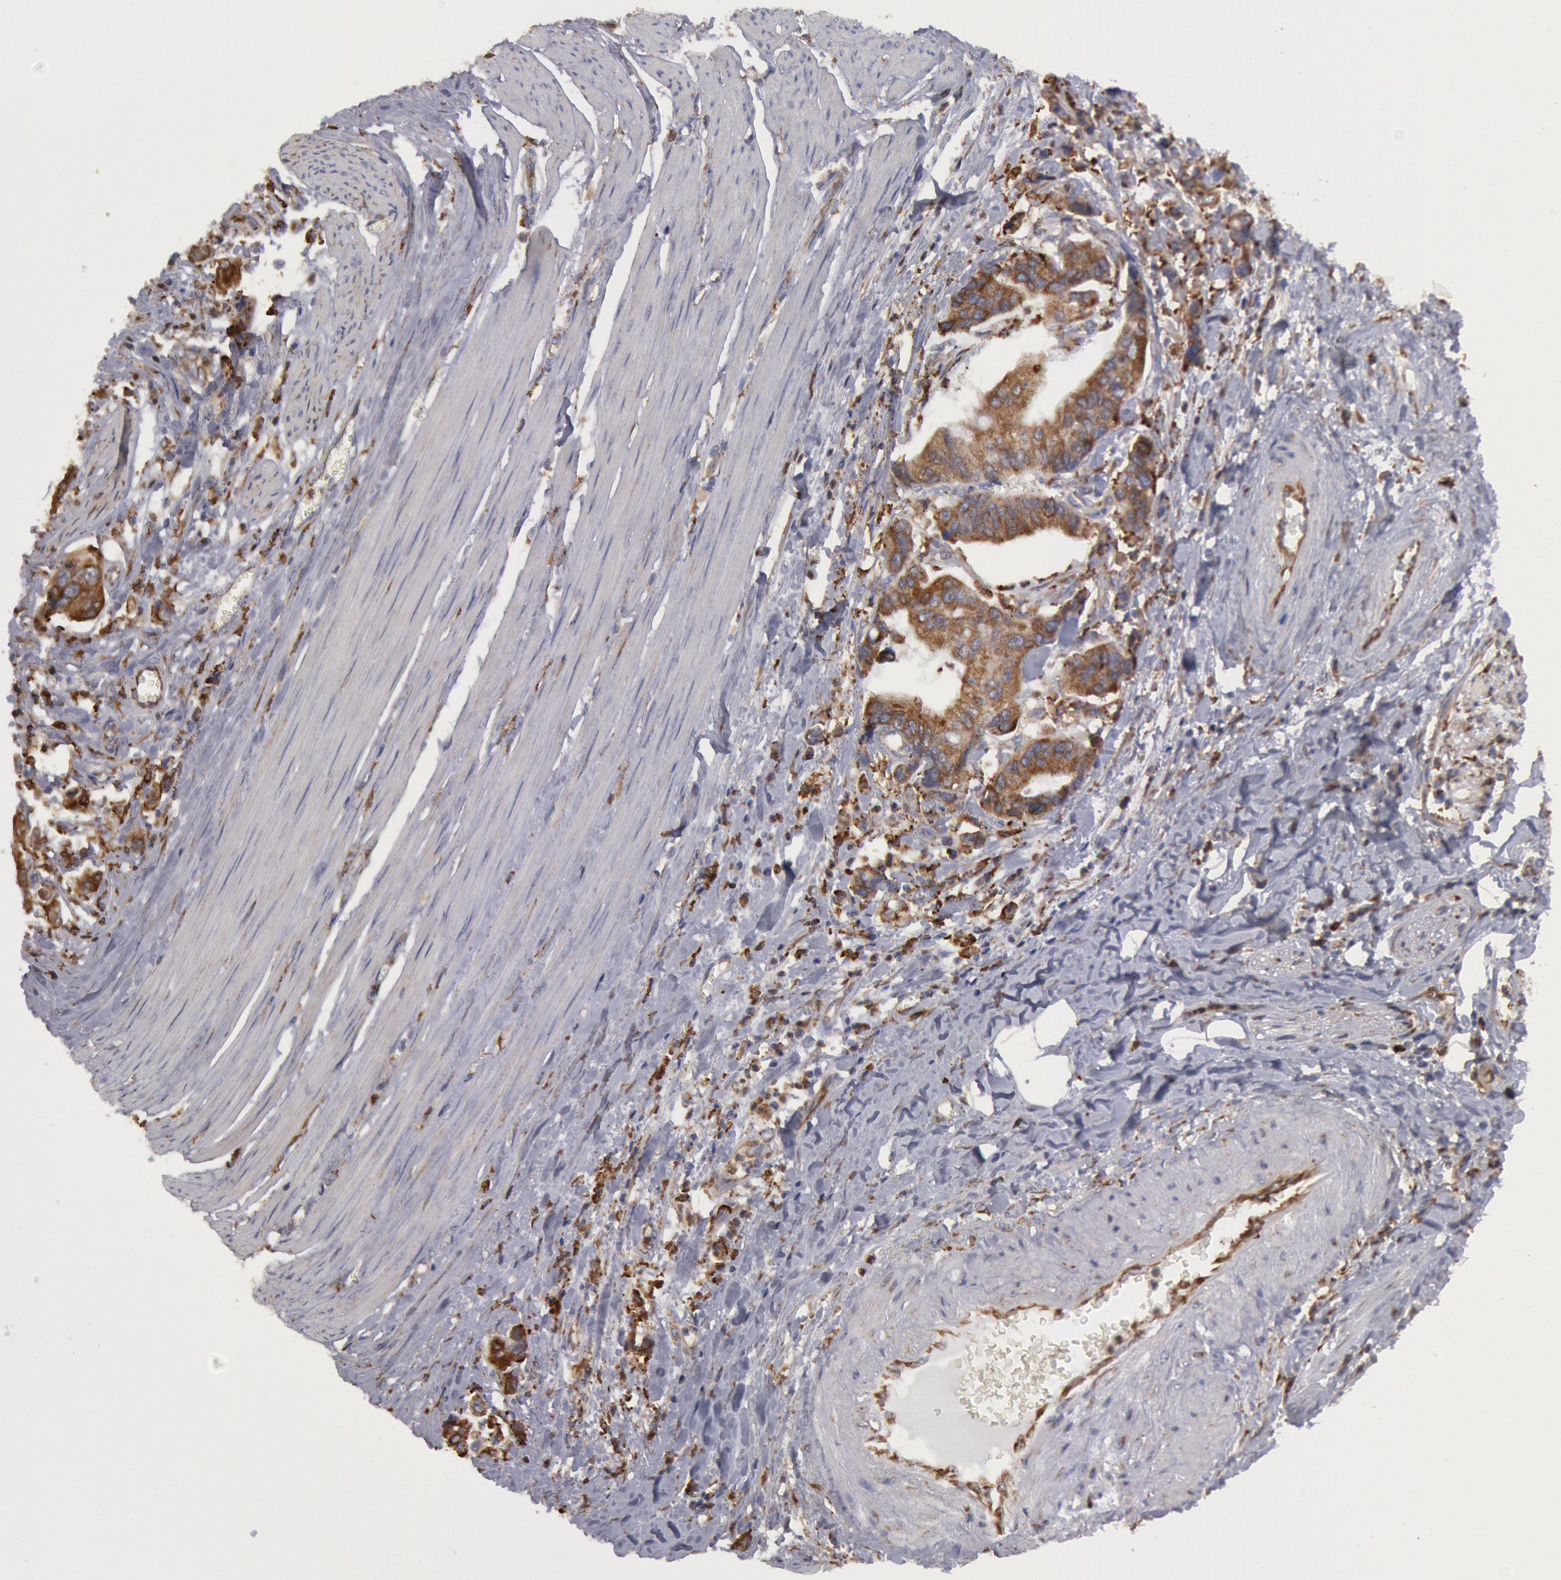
{"staining": {"intensity": "moderate", "quantity": ">75%", "location": "cytoplasmic/membranous"}, "tissue": "stomach cancer", "cell_type": "Tumor cells", "image_type": "cancer", "snomed": [{"axis": "morphology", "description": "Adenocarcinoma, NOS"}, {"axis": "topography", "description": "Stomach, upper"}], "caption": "Adenocarcinoma (stomach) stained with a protein marker displays moderate staining in tumor cells.", "gene": "ERP44", "patient": {"sex": "male", "age": 80}}